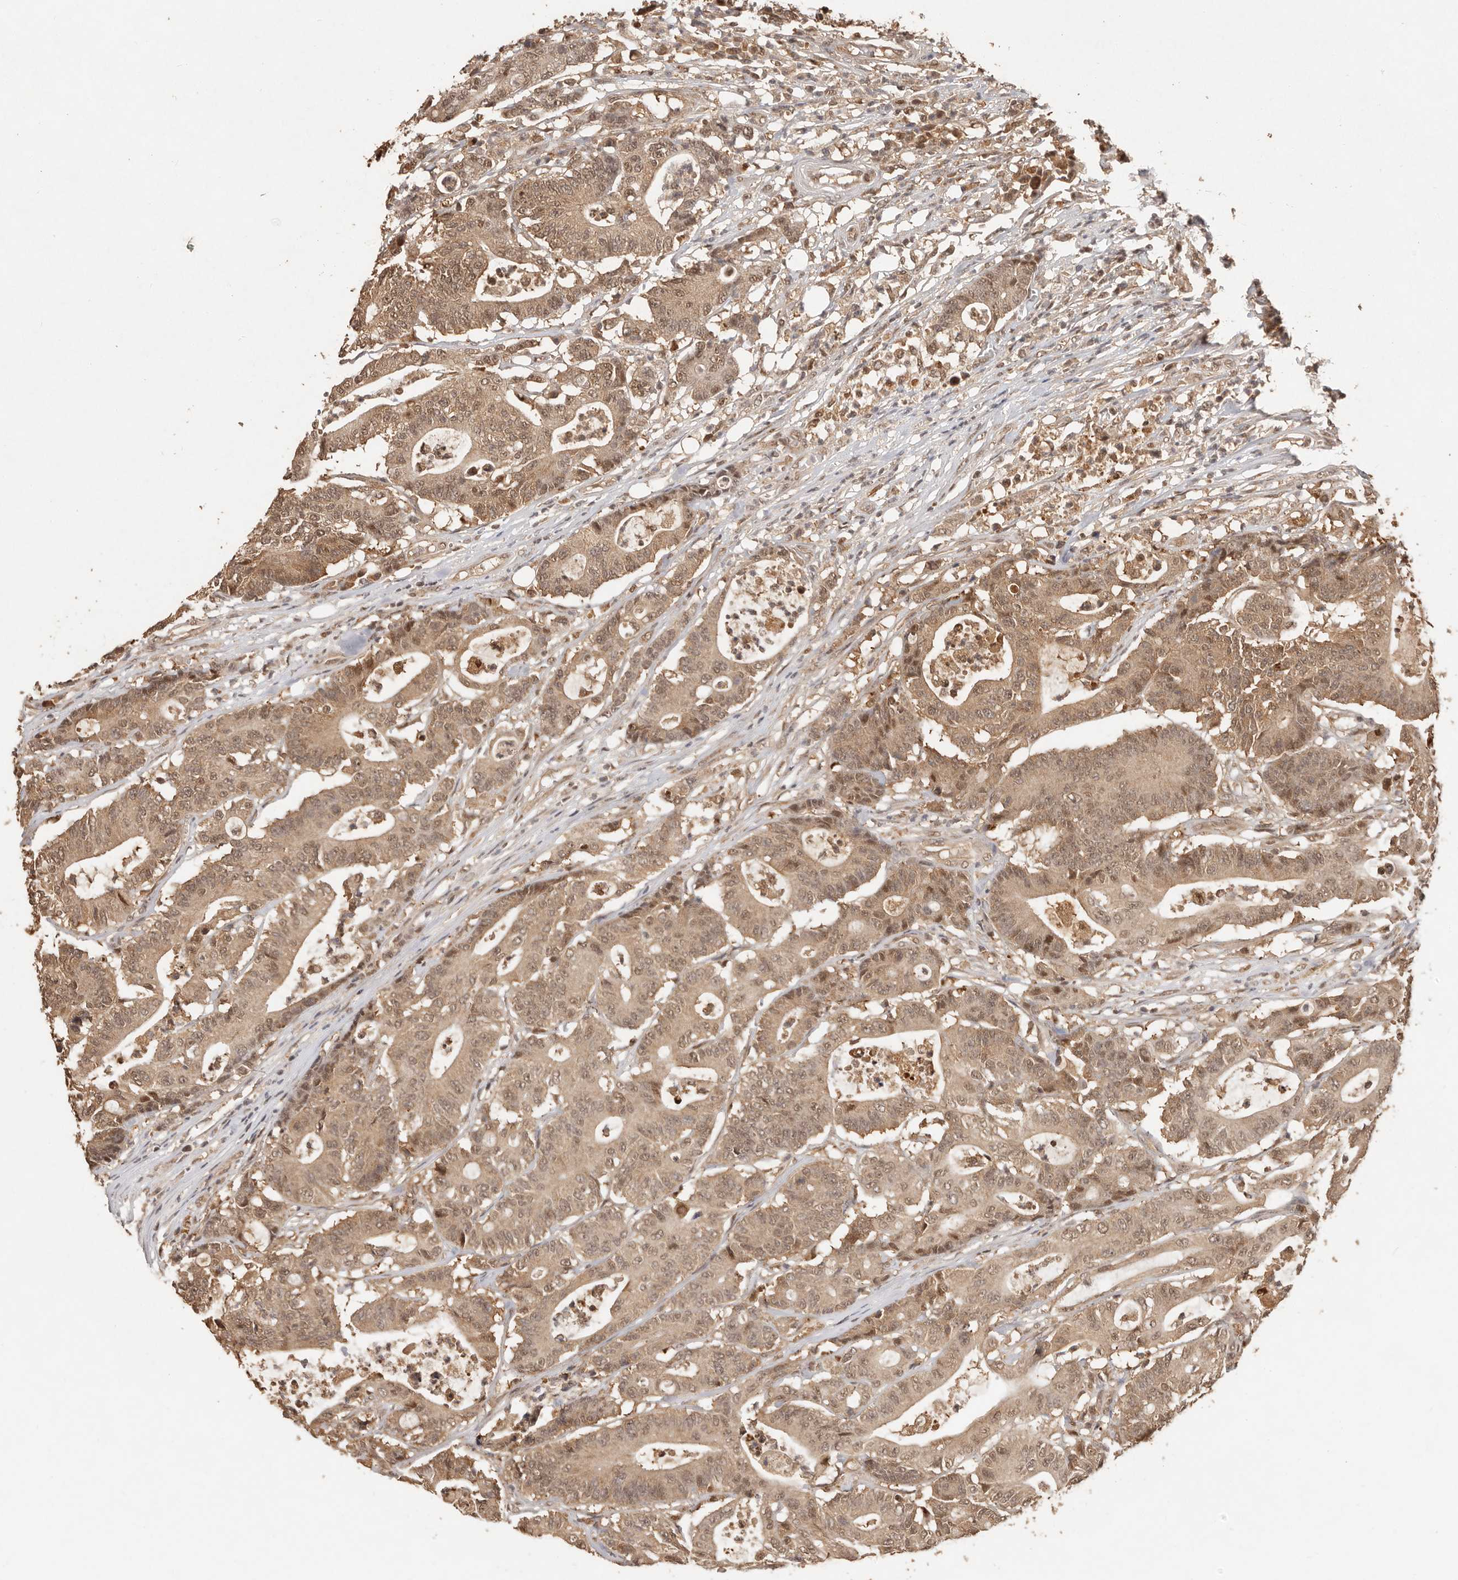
{"staining": {"intensity": "moderate", "quantity": ">75%", "location": "cytoplasmic/membranous,nuclear"}, "tissue": "colorectal cancer", "cell_type": "Tumor cells", "image_type": "cancer", "snomed": [{"axis": "morphology", "description": "Adenocarcinoma, NOS"}, {"axis": "topography", "description": "Colon"}], "caption": "Immunohistochemical staining of human colorectal cancer (adenocarcinoma) reveals medium levels of moderate cytoplasmic/membranous and nuclear staining in about >75% of tumor cells. Nuclei are stained in blue.", "gene": "PSMA5", "patient": {"sex": "female", "age": 84}}